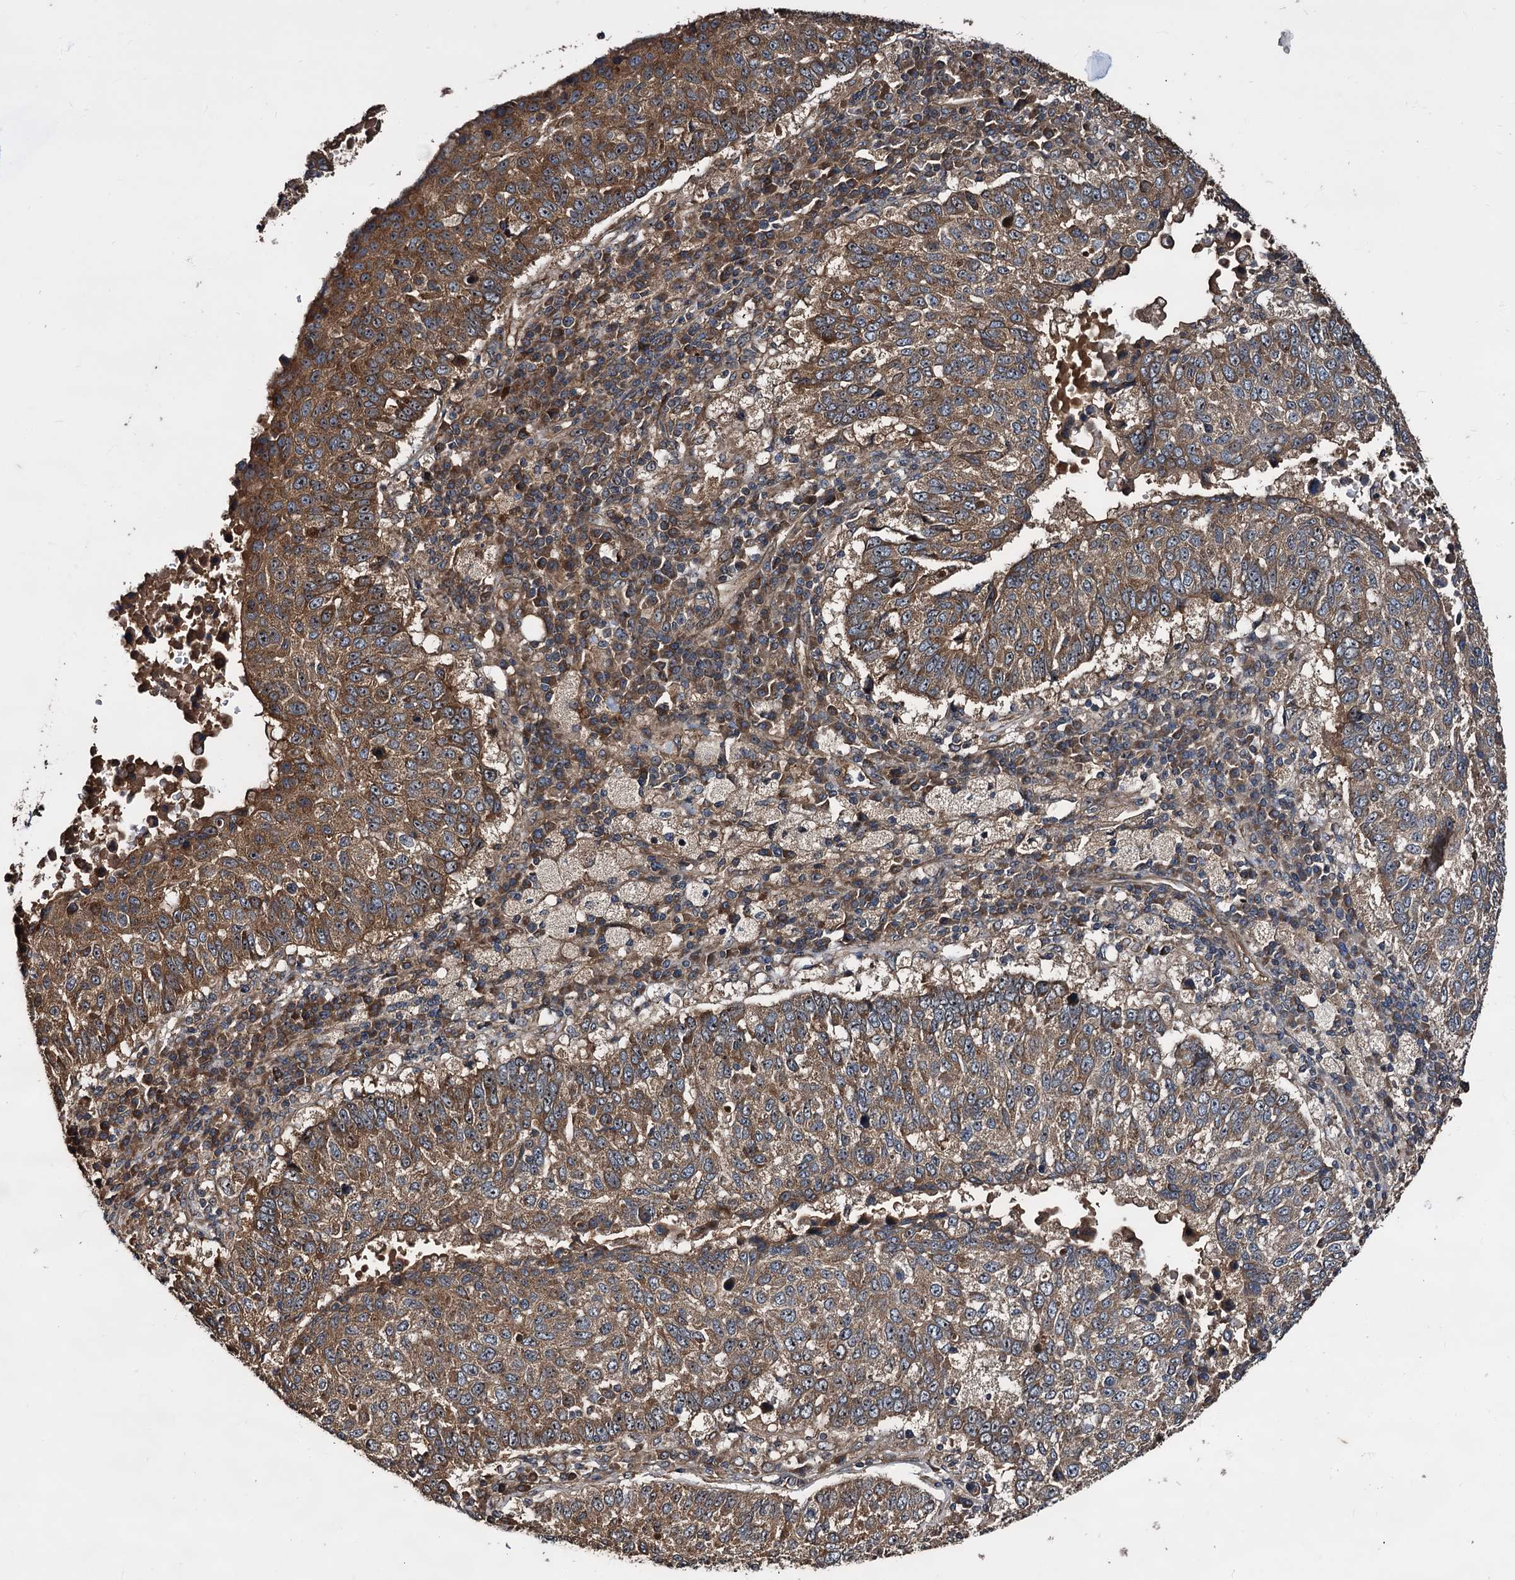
{"staining": {"intensity": "moderate", "quantity": ">75%", "location": "cytoplasmic/membranous"}, "tissue": "lung cancer", "cell_type": "Tumor cells", "image_type": "cancer", "snomed": [{"axis": "morphology", "description": "Squamous cell carcinoma, NOS"}, {"axis": "topography", "description": "Lung"}], "caption": "Tumor cells show medium levels of moderate cytoplasmic/membranous staining in approximately >75% of cells in human lung cancer. (DAB IHC with brightfield microscopy, high magnification).", "gene": "PEX5", "patient": {"sex": "male", "age": 73}}